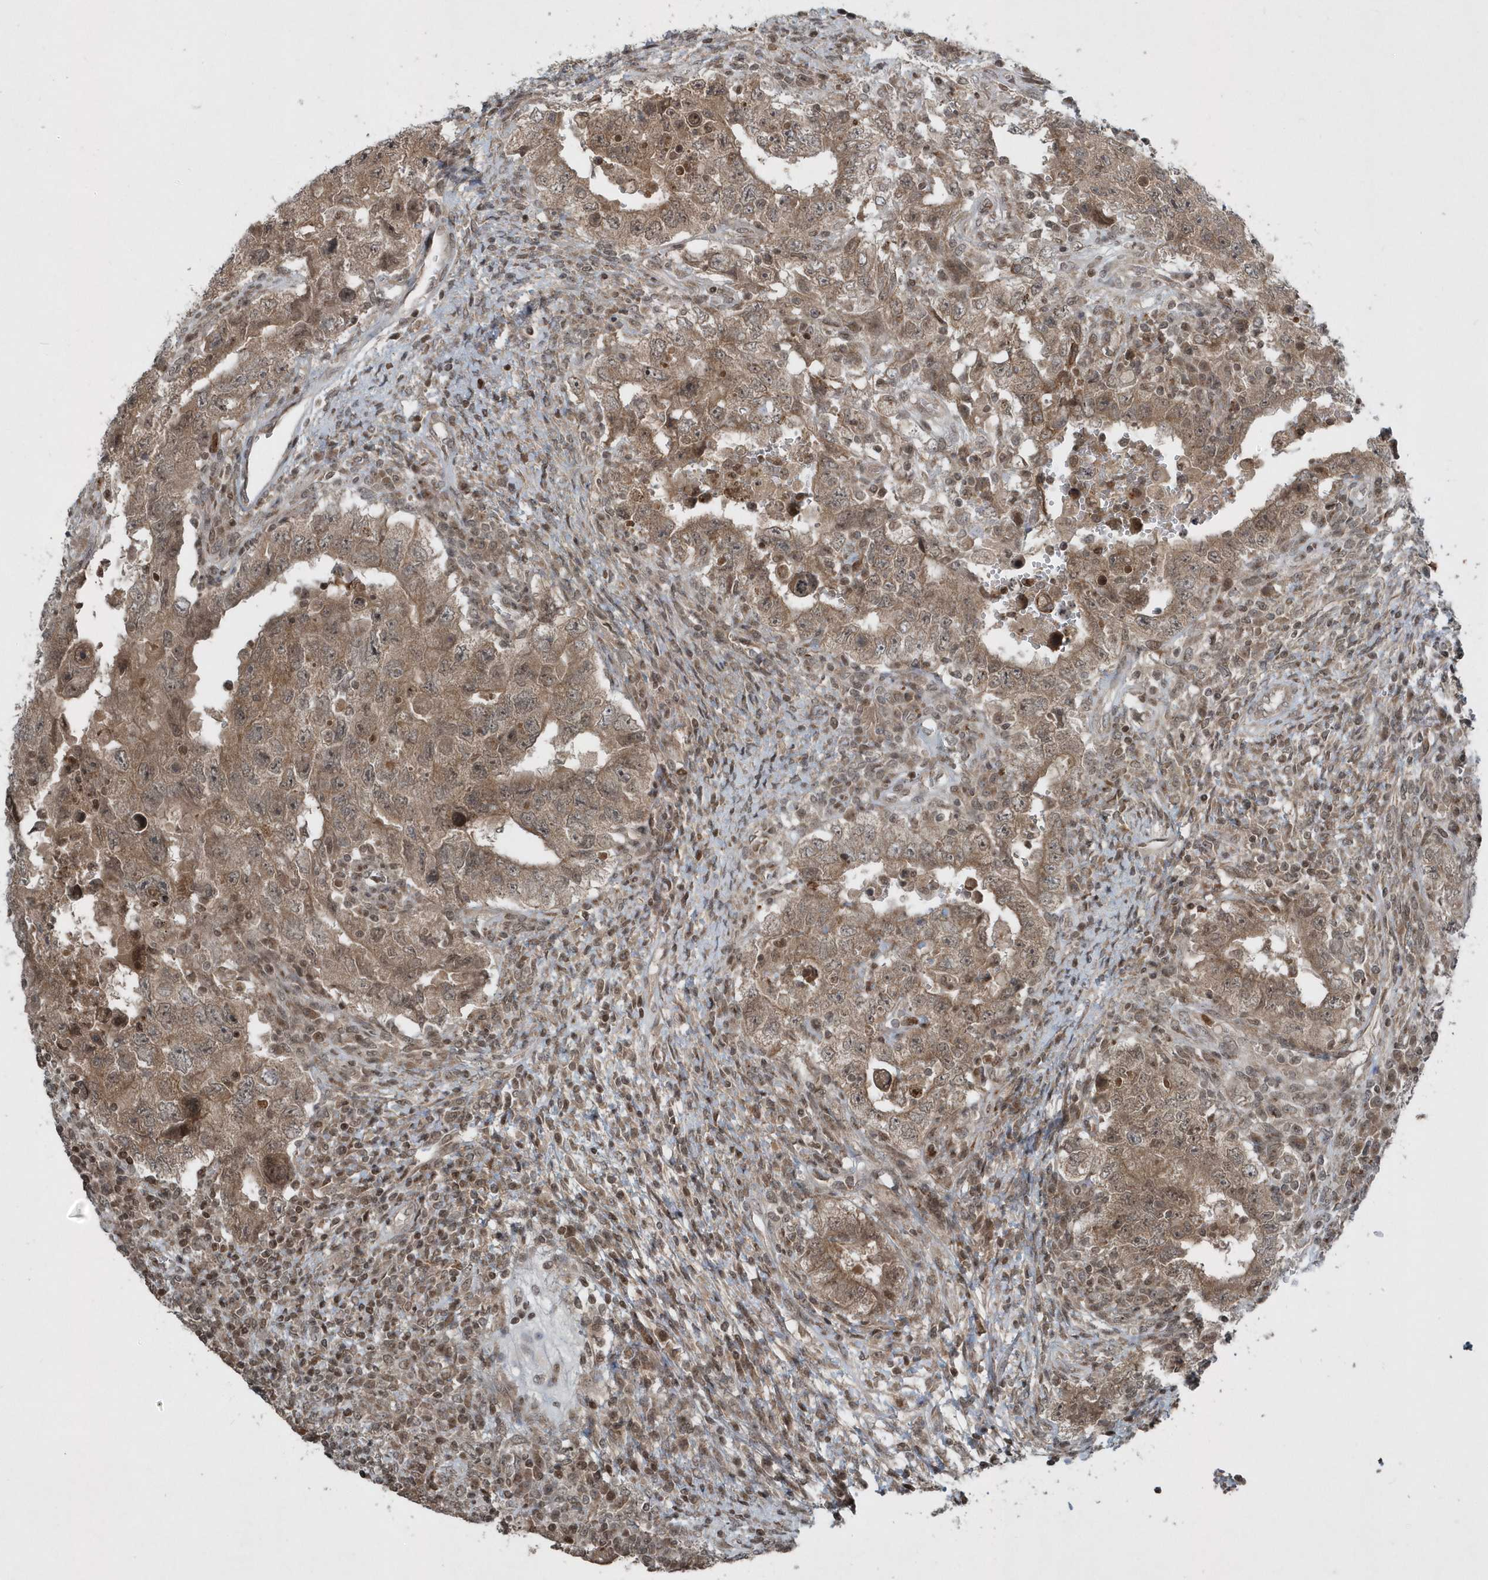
{"staining": {"intensity": "moderate", "quantity": ">75%", "location": "cytoplasmic/membranous"}, "tissue": "testis cancer", "cell_type": "Tumor cells", "image_type": "cancer", "snomed": [{"axis": "morphology", "description": "Carcinoma, Embryonal, NOS"}, {"axis": "topography", "description": "Testis"}], "caption": "Immunohistochemistry (IHC) of human testis cancer (embryonal carcinoma) displays medium levels of moderate cytoplasmic/membranous positivity in approximately >75% of tumor cells.", "gene": "EIF2B1", "patient": {"sex": "male", "age": 26}}